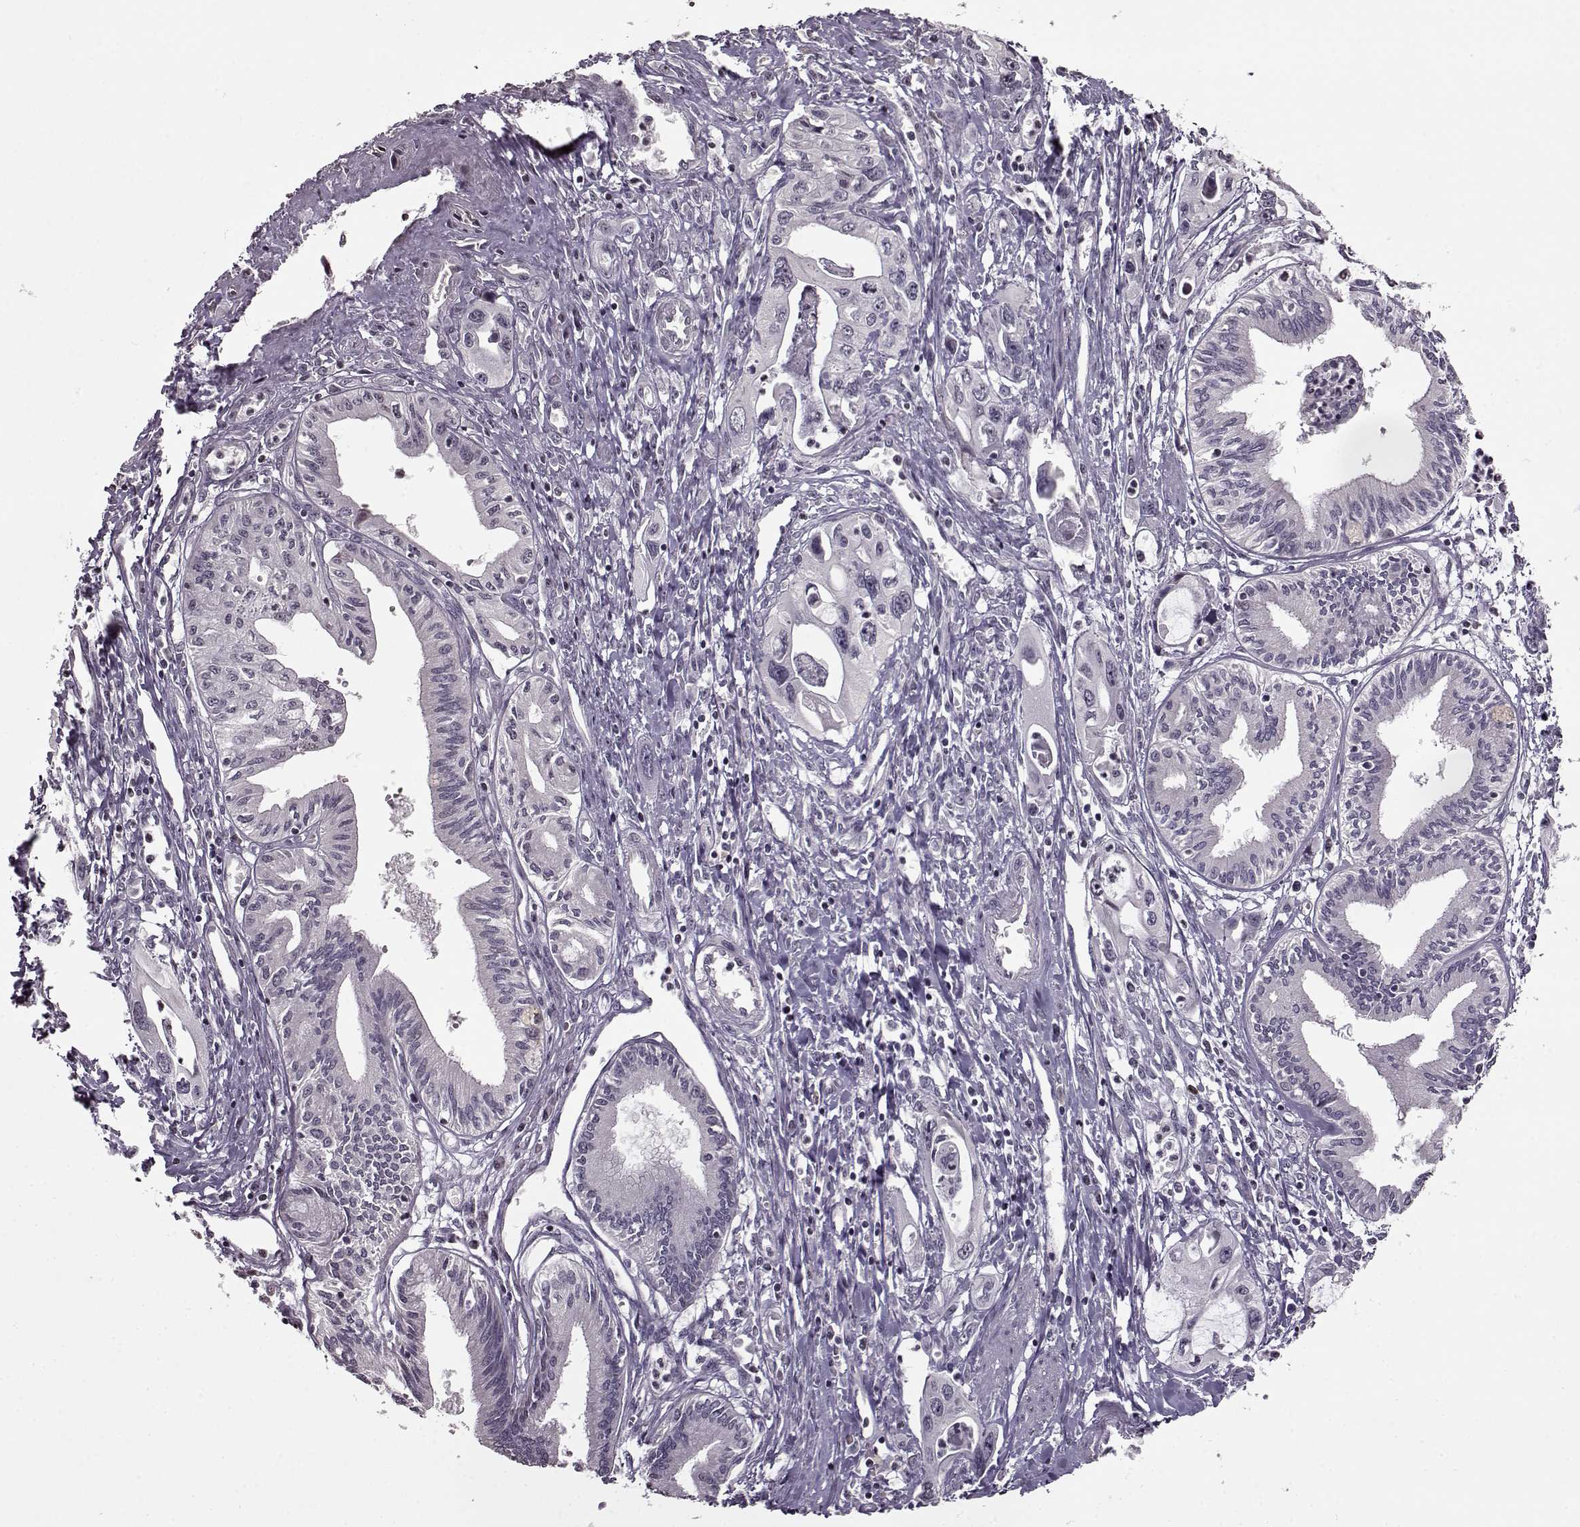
{"staining": {"intensity": "negative", "quantity": "none", "location": "none"}, "tissue": "pancreatic cancer", "cell_type": "Tumor cells", "image_type": "cancer", "snomed": [{"axis": "morphology", "description": "Adenocarcinoma, NOS"}, {"axis": "topography", "description": "Pancreas"}], "caption": "This is an IHC histopathology image of human adenocarcinoma (pancreatic). There is no expression in tumor cells.", "gene": "FSHB", "patient": {"sex": "male", "age": 60}}